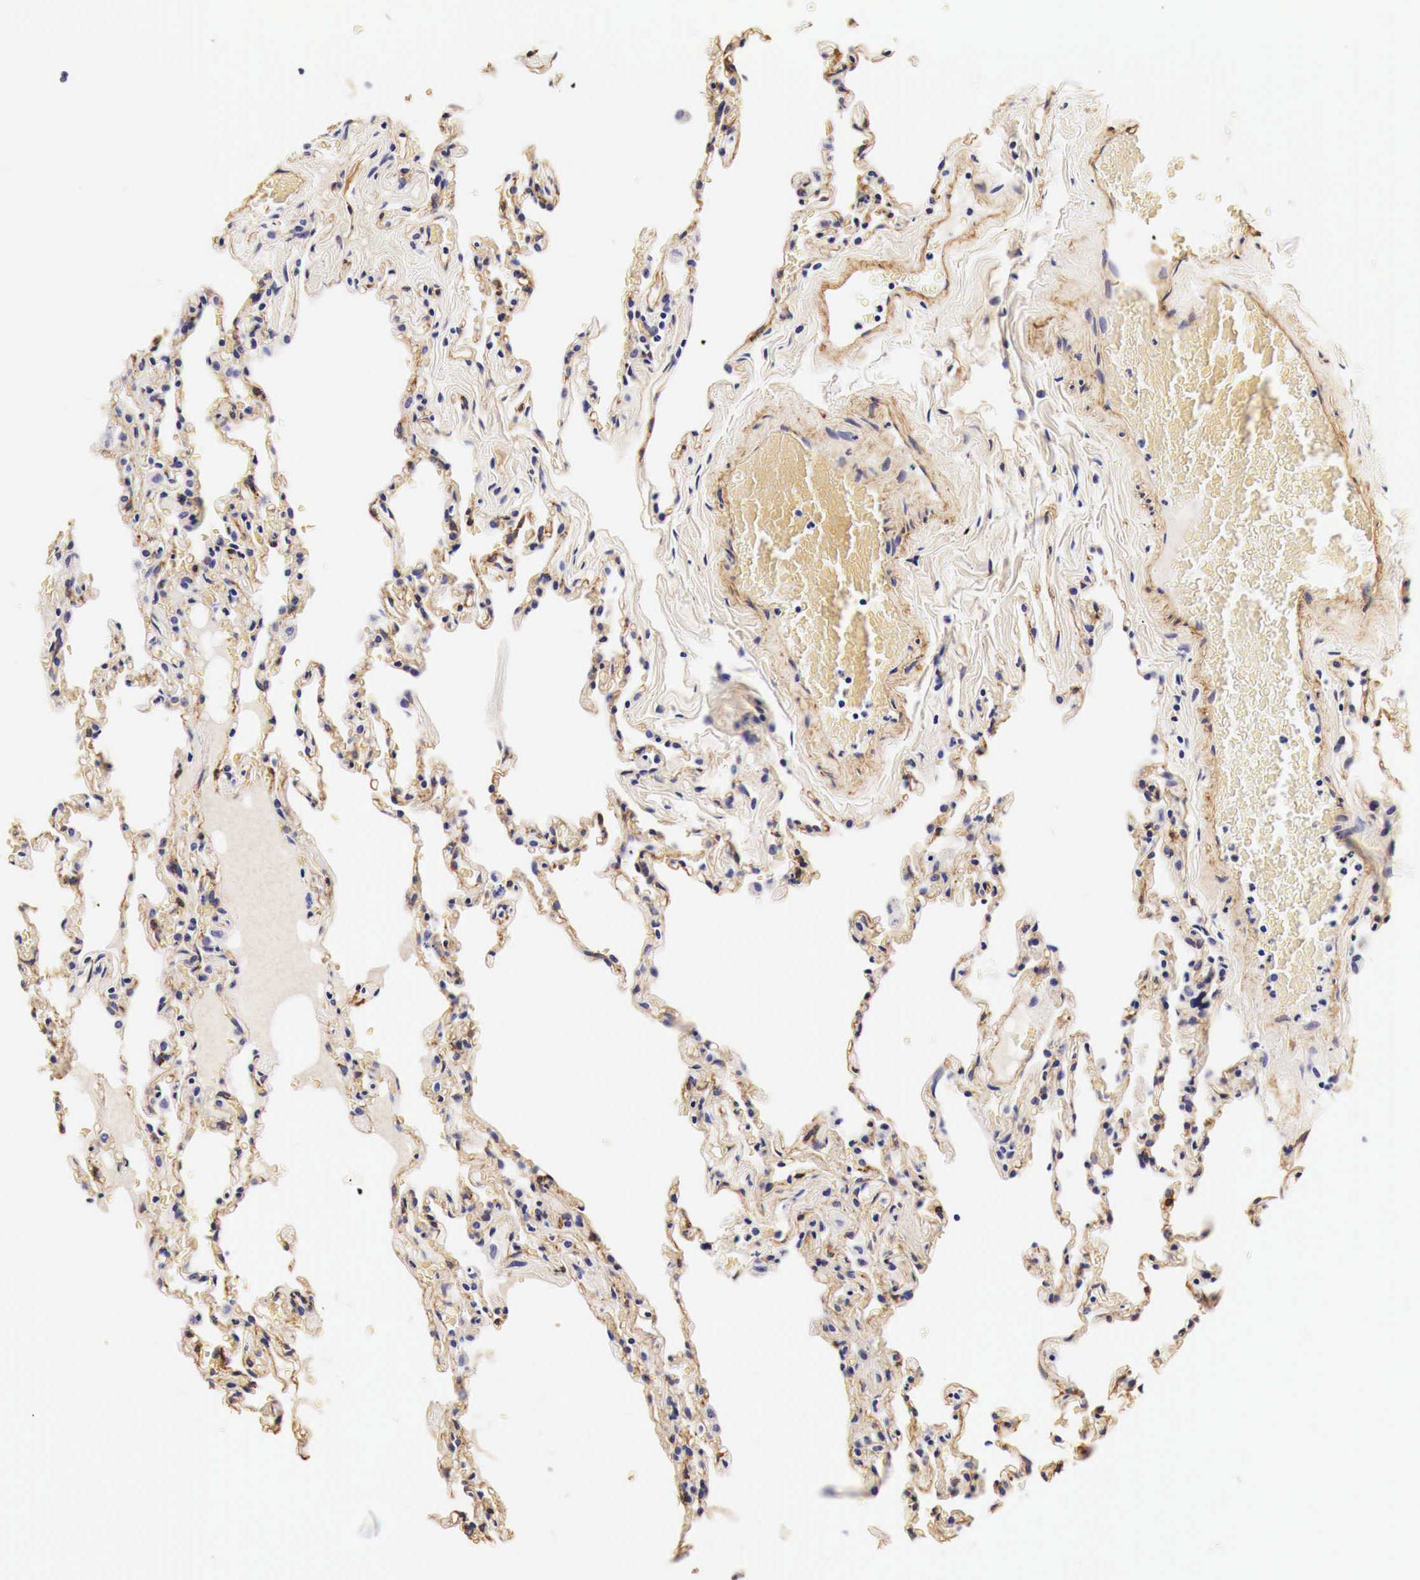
{"staining": {"intensity": "moderate", "quantity": "25%-75%", "location": "cytoplasmic/membranous"}, "tissue": "lung", "cell_type": "Alveolar cells", "image_type": "normal", "snomed": [{"axis": "morphology", "description": "Normal tissue, NOS"}, {"axis": "topography", "description": "Lung"}], "caption": "DAB immunohistochemical staining of benign human lung shows moderate cytoplasmic/membranous protein positivity in about 25%-75% of alveolar cells.", "gene": "LAMB2", "patient": {"sex": "female", "age": 61}}